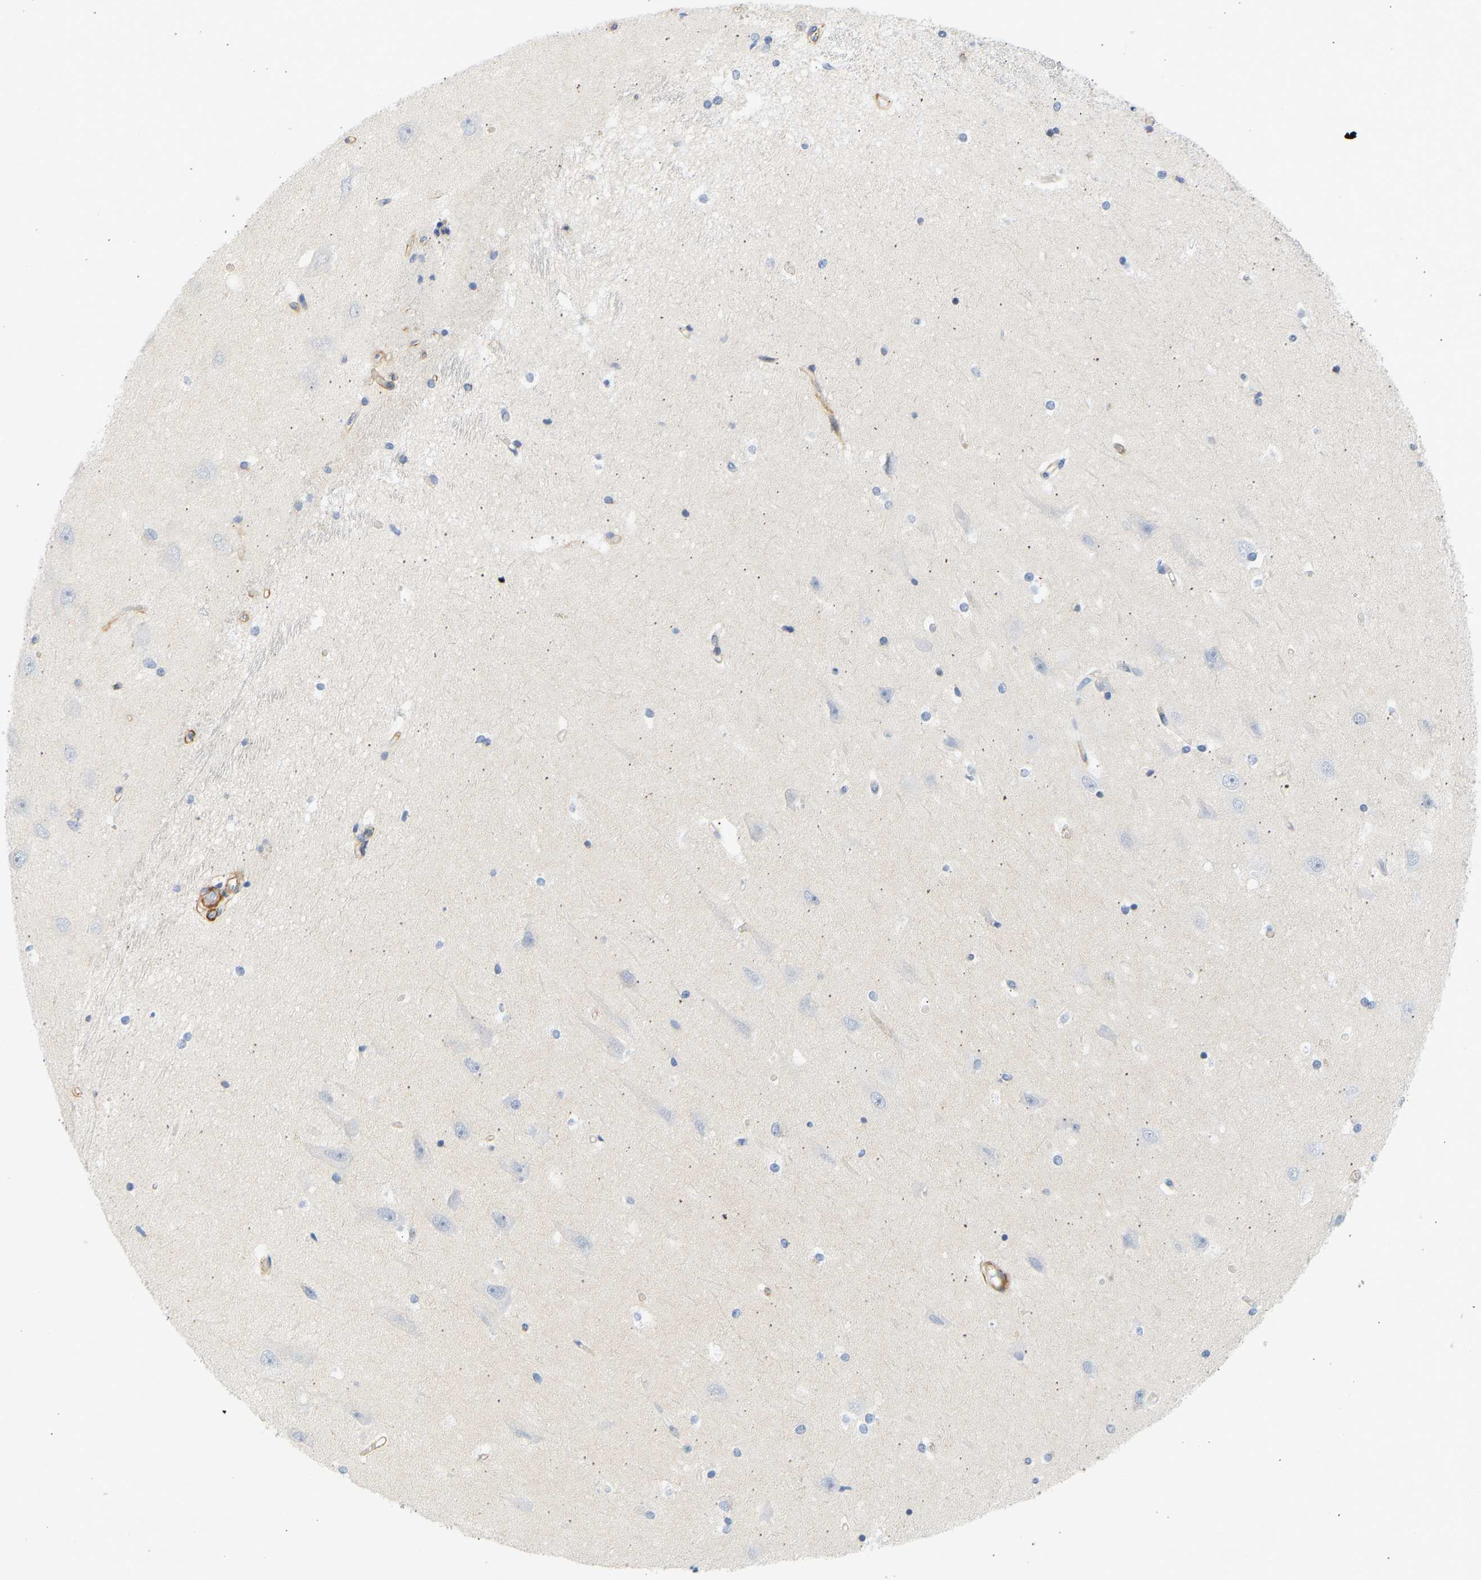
{"staining": {"intensity": "negative", "quantity": "none", "location": "none"}, "tissue": "hippocampus", "cell_type": "Glial cells", "image_type": "normal", "snomed": [{"axis": "morphology", "description": "Normal tissue, NOS"}, {"axis": "topography", "description": "Hippocampus"}], "caption": "There is no significant expression in glial cells of hippocampus. Brightfield microscopy of immunohistochemistry (IHC) stained with DAB (brown) and hematoxylin (blue), captured at high magnification.", "gene": "SLC30A7", "patient": {"sex": "male", "age": 45}}